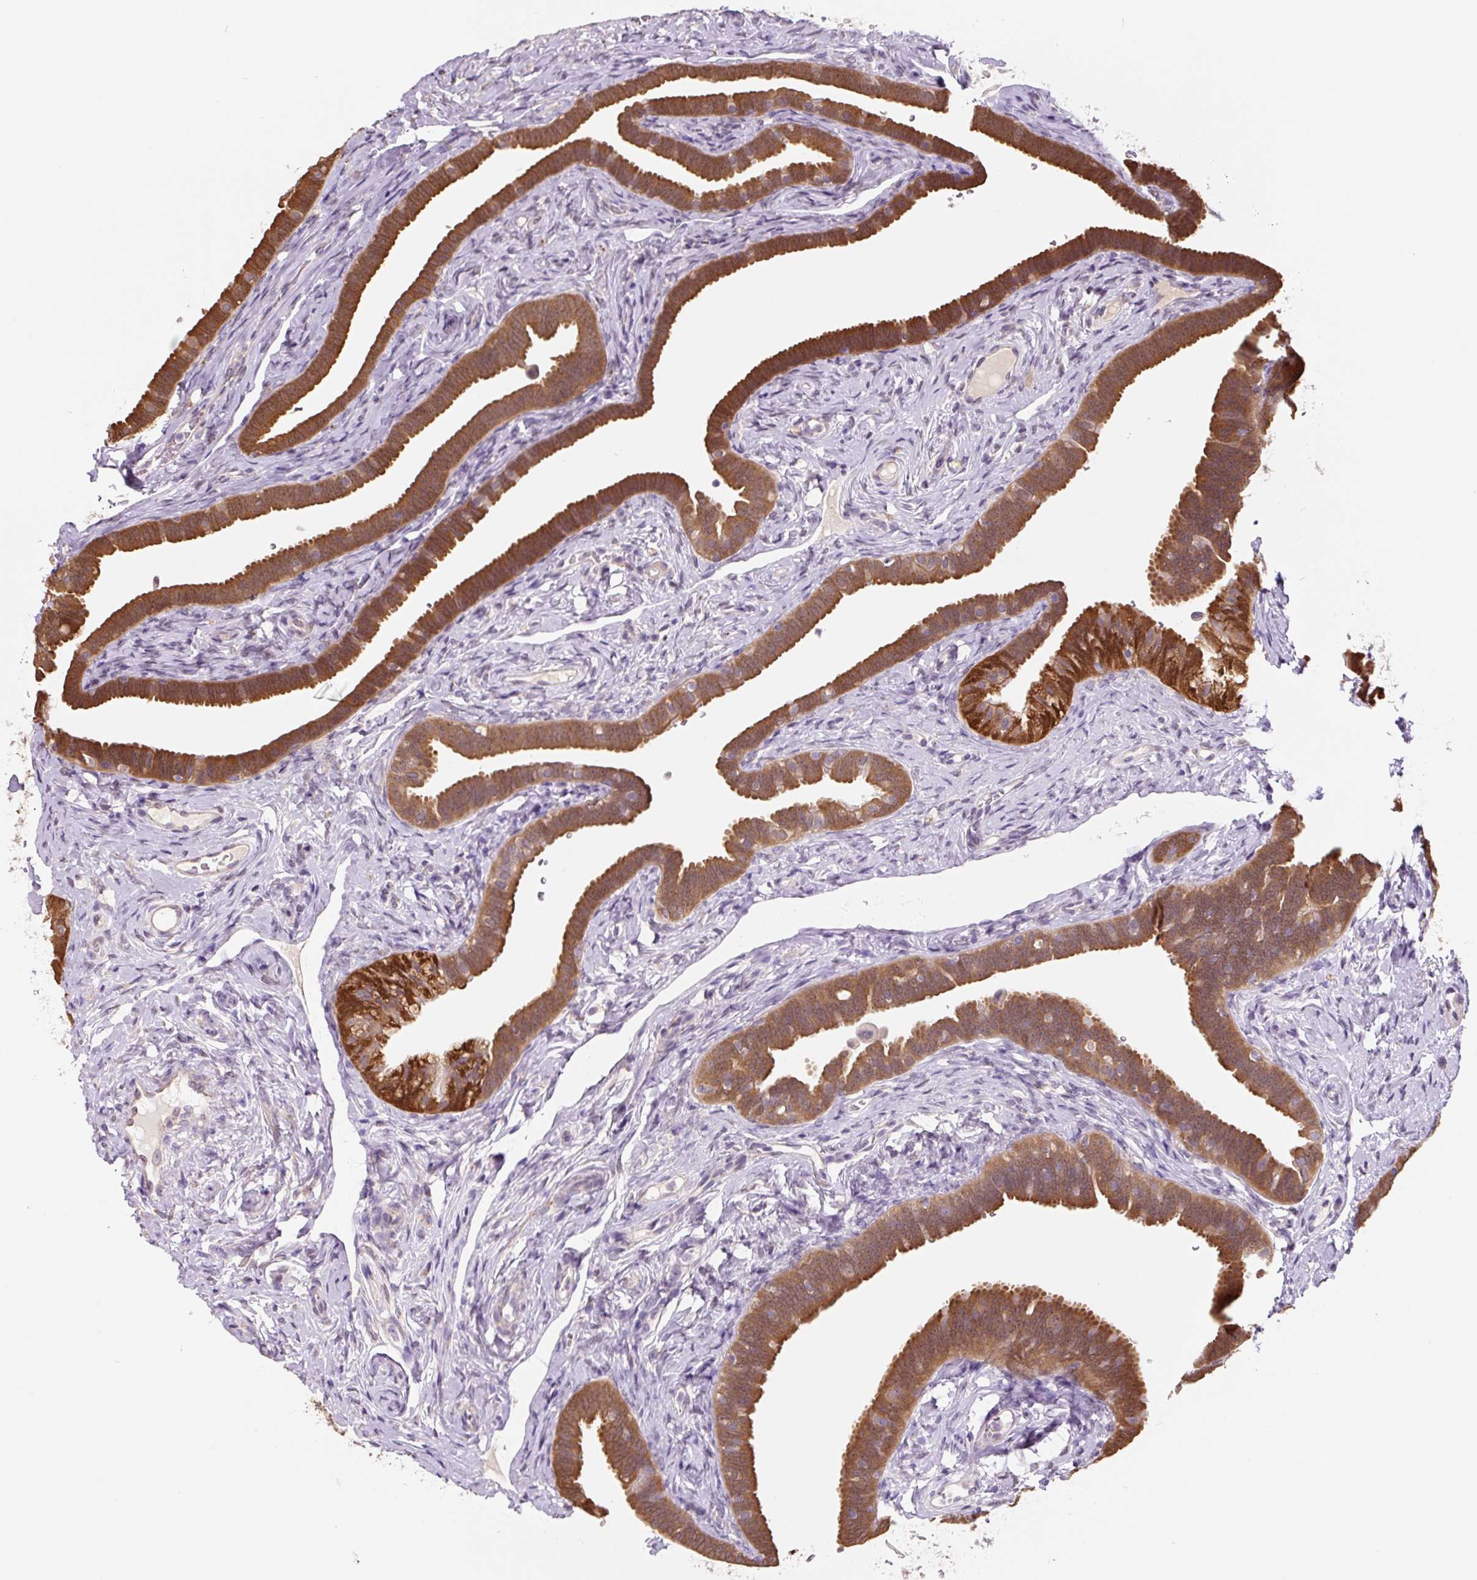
{"staining": {"intensity": "moderate", "quantity": ">75%", "location": "cytoplasmic/membranous"}, "tissue": "fallopian tube", "cell_type": "Glandular cells", "image_type": "normal", "snomed": [{"axis": "morphology", "description": "Normal tissue, NOS"}, {"axis": "topography", "description": "Fallopian tube"}], "caption": "Glandular cells show medium levels of moderate cytoplasmic/membranous staining in about >75% of cells in benign fallopian tube.", "gene": "ASRGL1", "patient": {"sex": "female", "age": 69}}